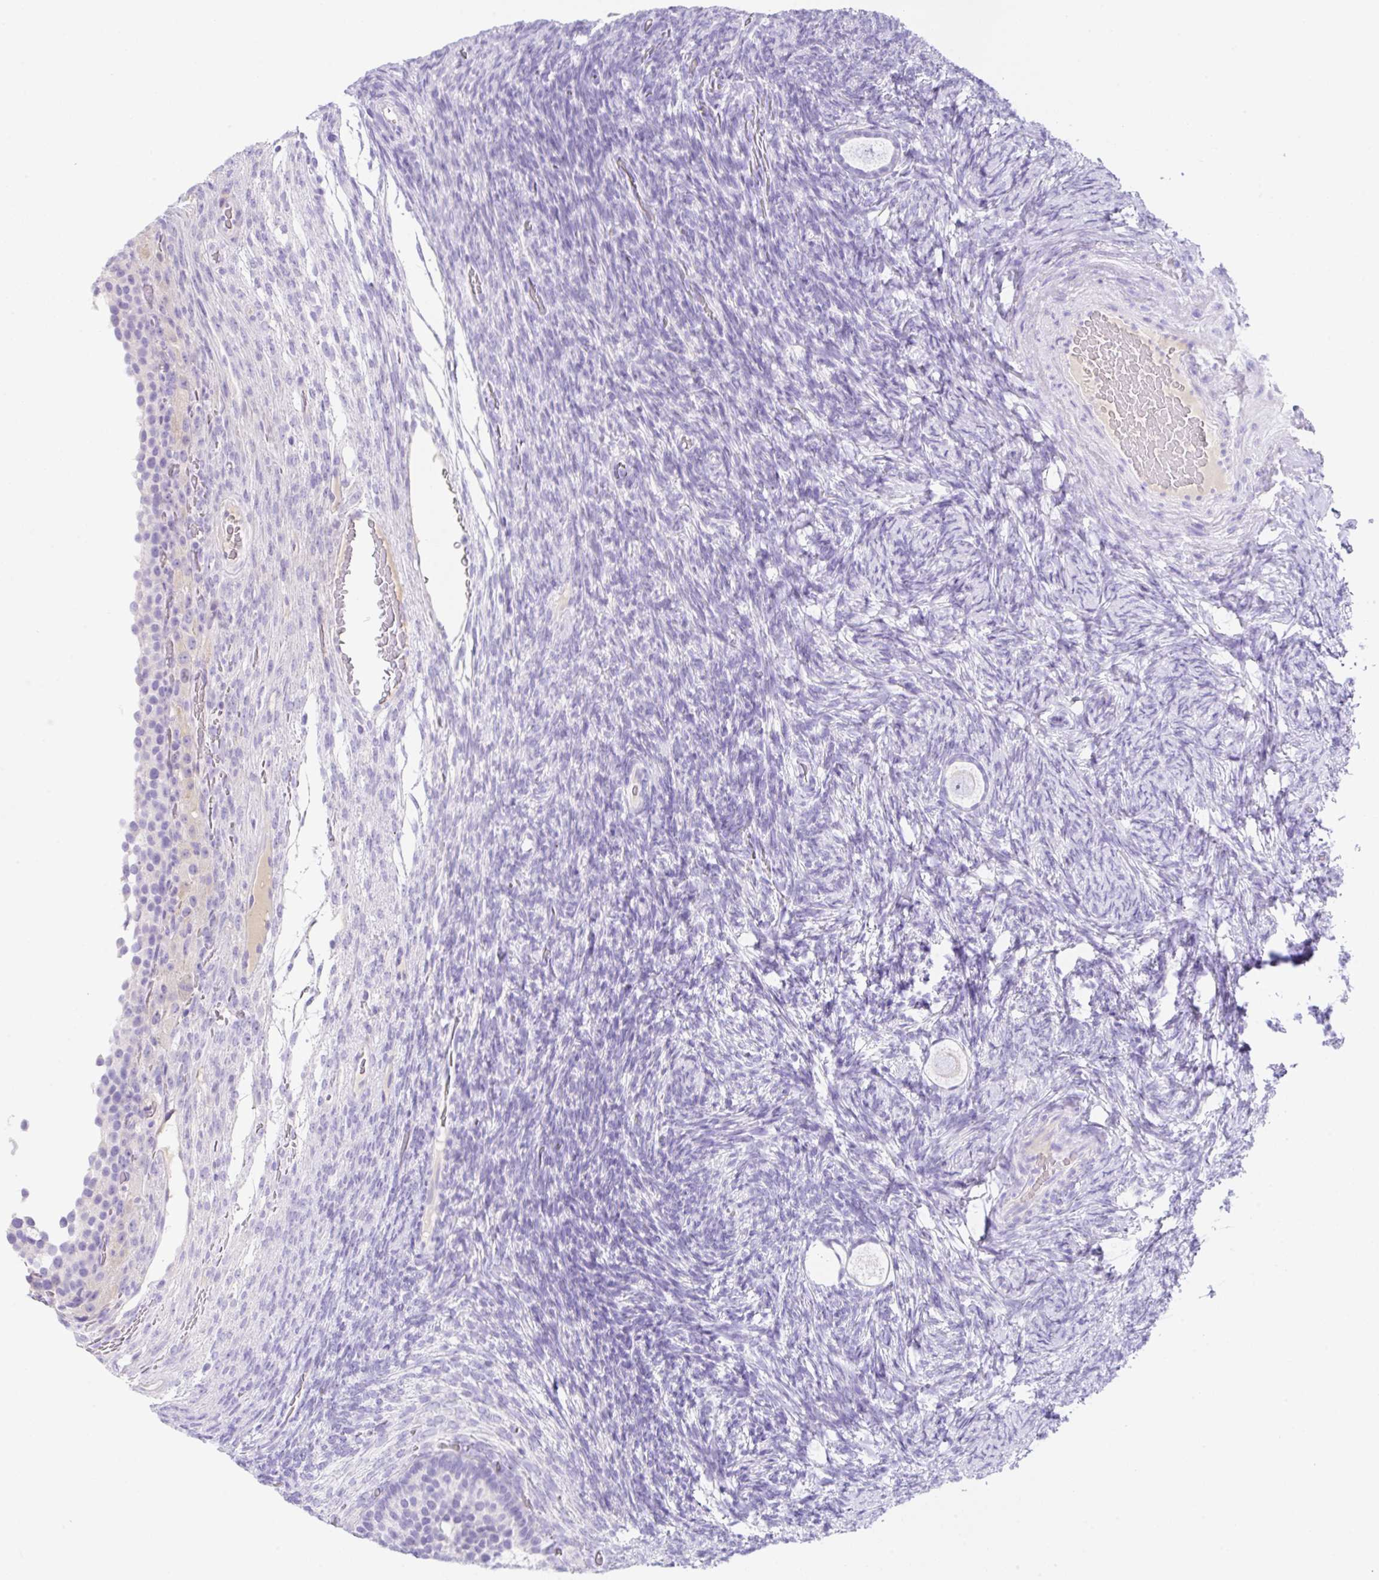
{"staining": {"intensity": "negative", "quantity": "none", "location": "none"}, "tissue": "ovary", "cell_type": "Follicle cells", "image_type": "normal", "snomed": [{"axis": "morphology", "description": "Normal tissue, NOS"}, {"axis": "topography", "description": "Ovary"}], "caption": "Ovary was stained to show a protein in brown. There is no significant positivity in follicle cells. (Stains: DAB IHC with hematoxylin counter stain, Microscopy: brightfield microscopy at high magnification).", "gene": "KLK8", "patient": {"sex": "female", "age": 34}}